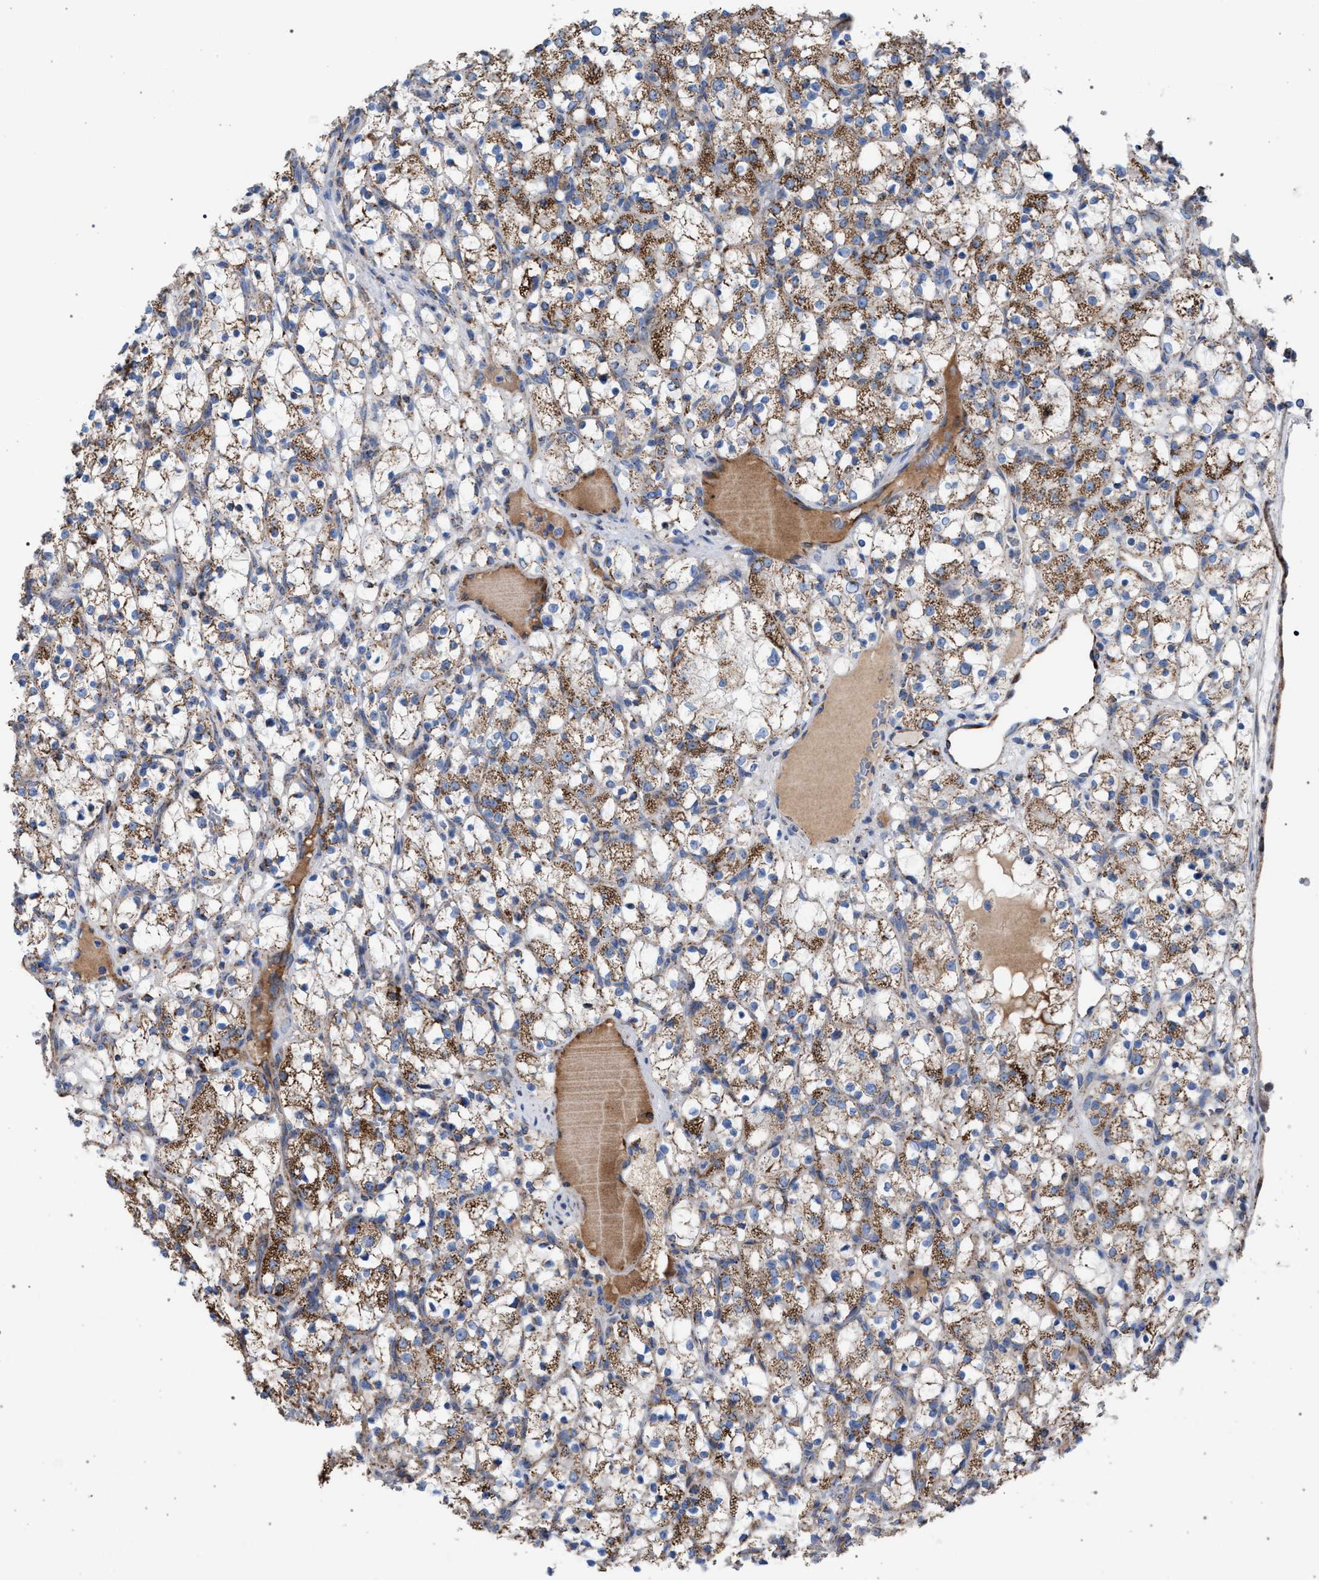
{"staining": {"intensity": "moderate", "quantity": ">75%", "location": "cytoplasmic/membranous"}, "tissue": "renal cancer", "cell_type": "Tumor cells", "image_type": "cancer", "snomed": [{"axis": "morphology", "description": "Adenocarcinoma, NOS"}, {"axis": "topography", "description": "Kidney"}], "caption": "Moderate cytoplasmic/membranous positivity for a protein is identified in about >75% of tumor cells of adenocarcinoma (renal) using immunohistochemistry.", "gene": "VPS13A", "patient": {"sex": "female", "age": 69}}